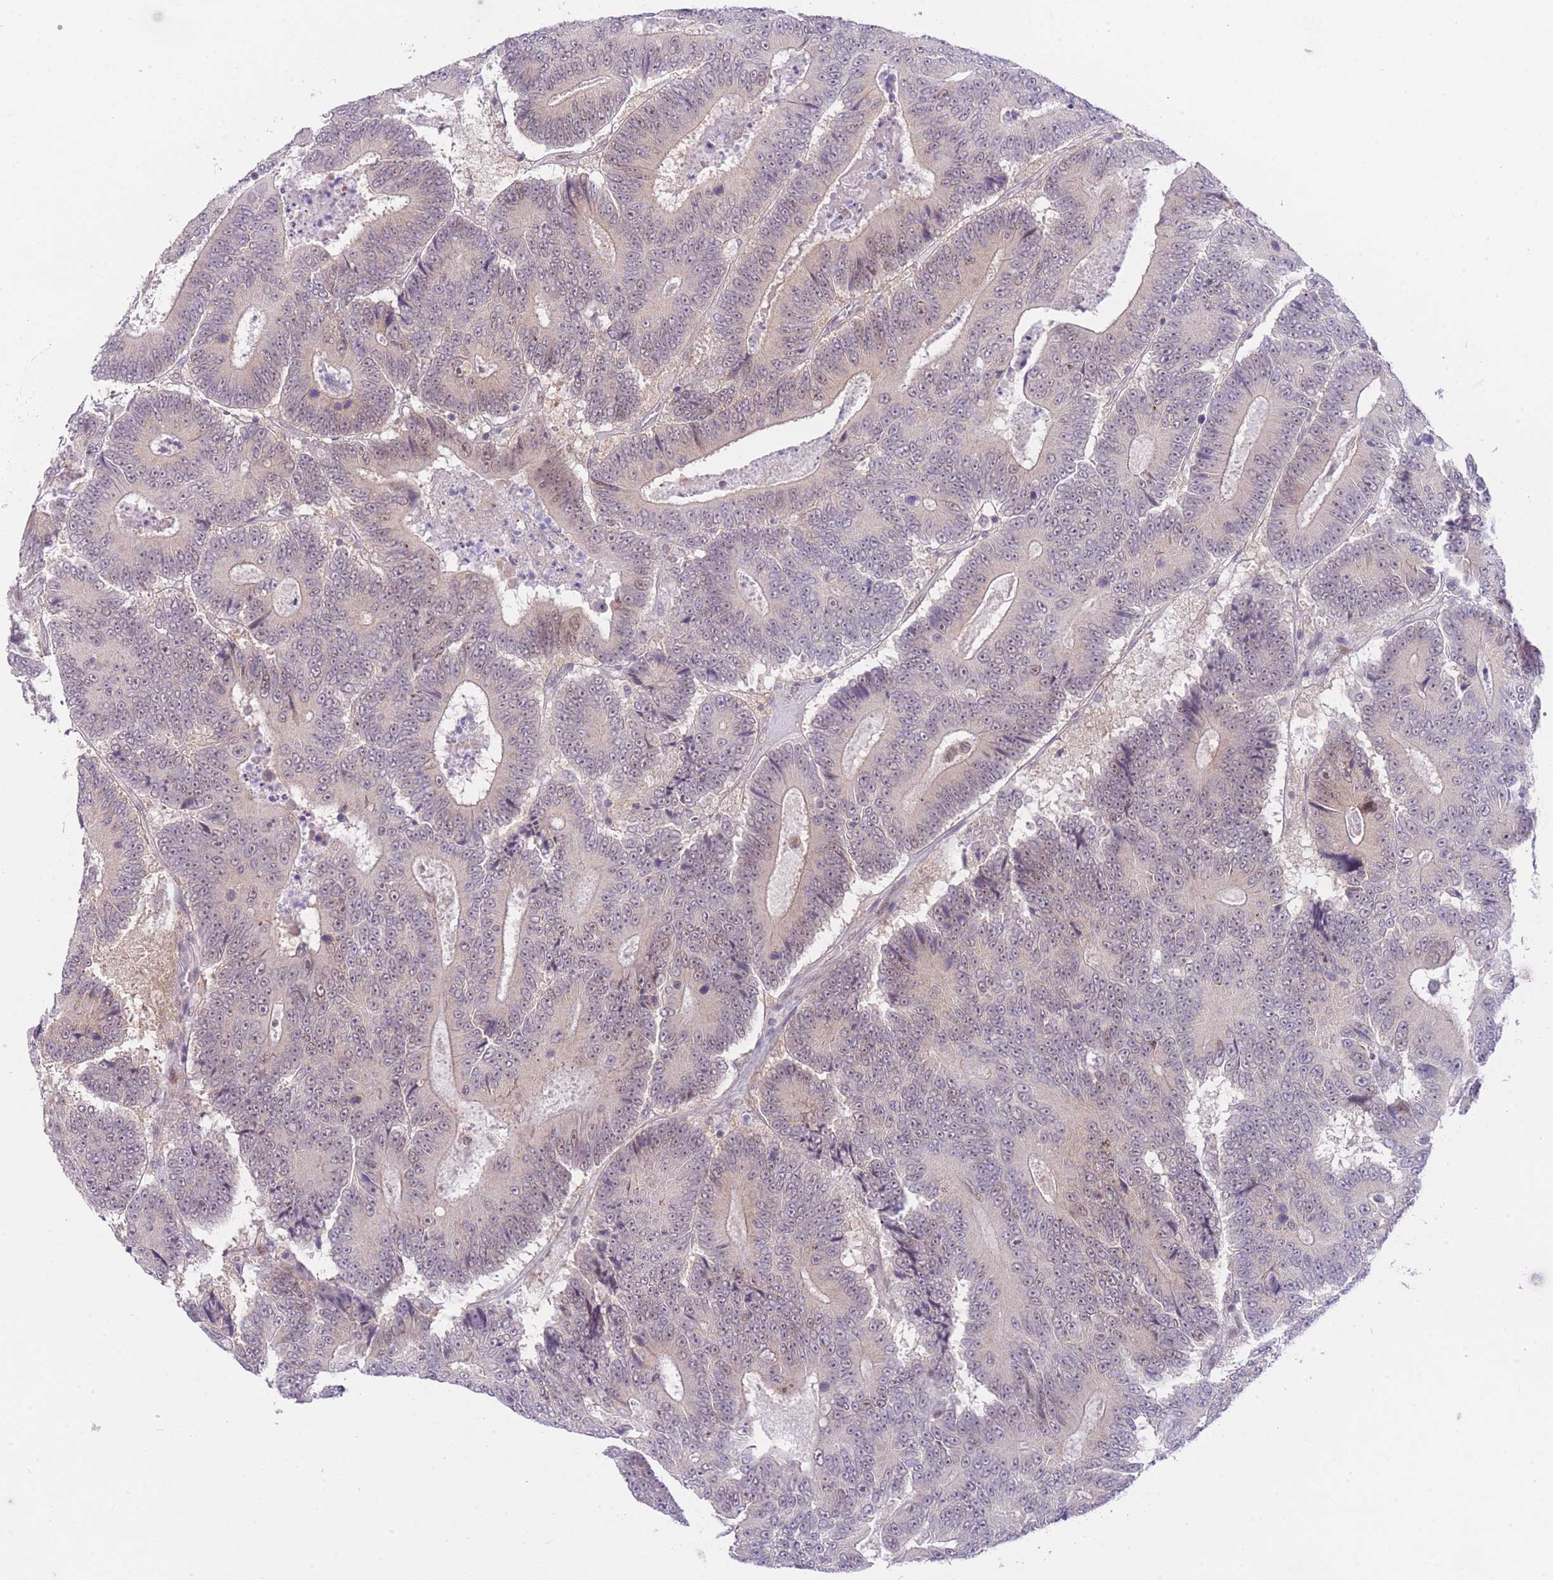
{"staining": {"intensity": "negative", "quantity": "none", "location": "none"}, "tissue": "colorectal cancer", "cell_type": "Tumor cells", "image_type": "cancer", "snomed": [{"axis": "morphology", "description": "Adenocarcinoma, NOS"}, {"axis": "topography", "description": "Colon"}], "caption": "This is a photomicrograph of immunohistochemistry staining of colorectal cancer (adenocarcinoma), which shows no staining in tumor cells.", "gene": "STK39", "patient": {"sex": "male", "age": 83}}